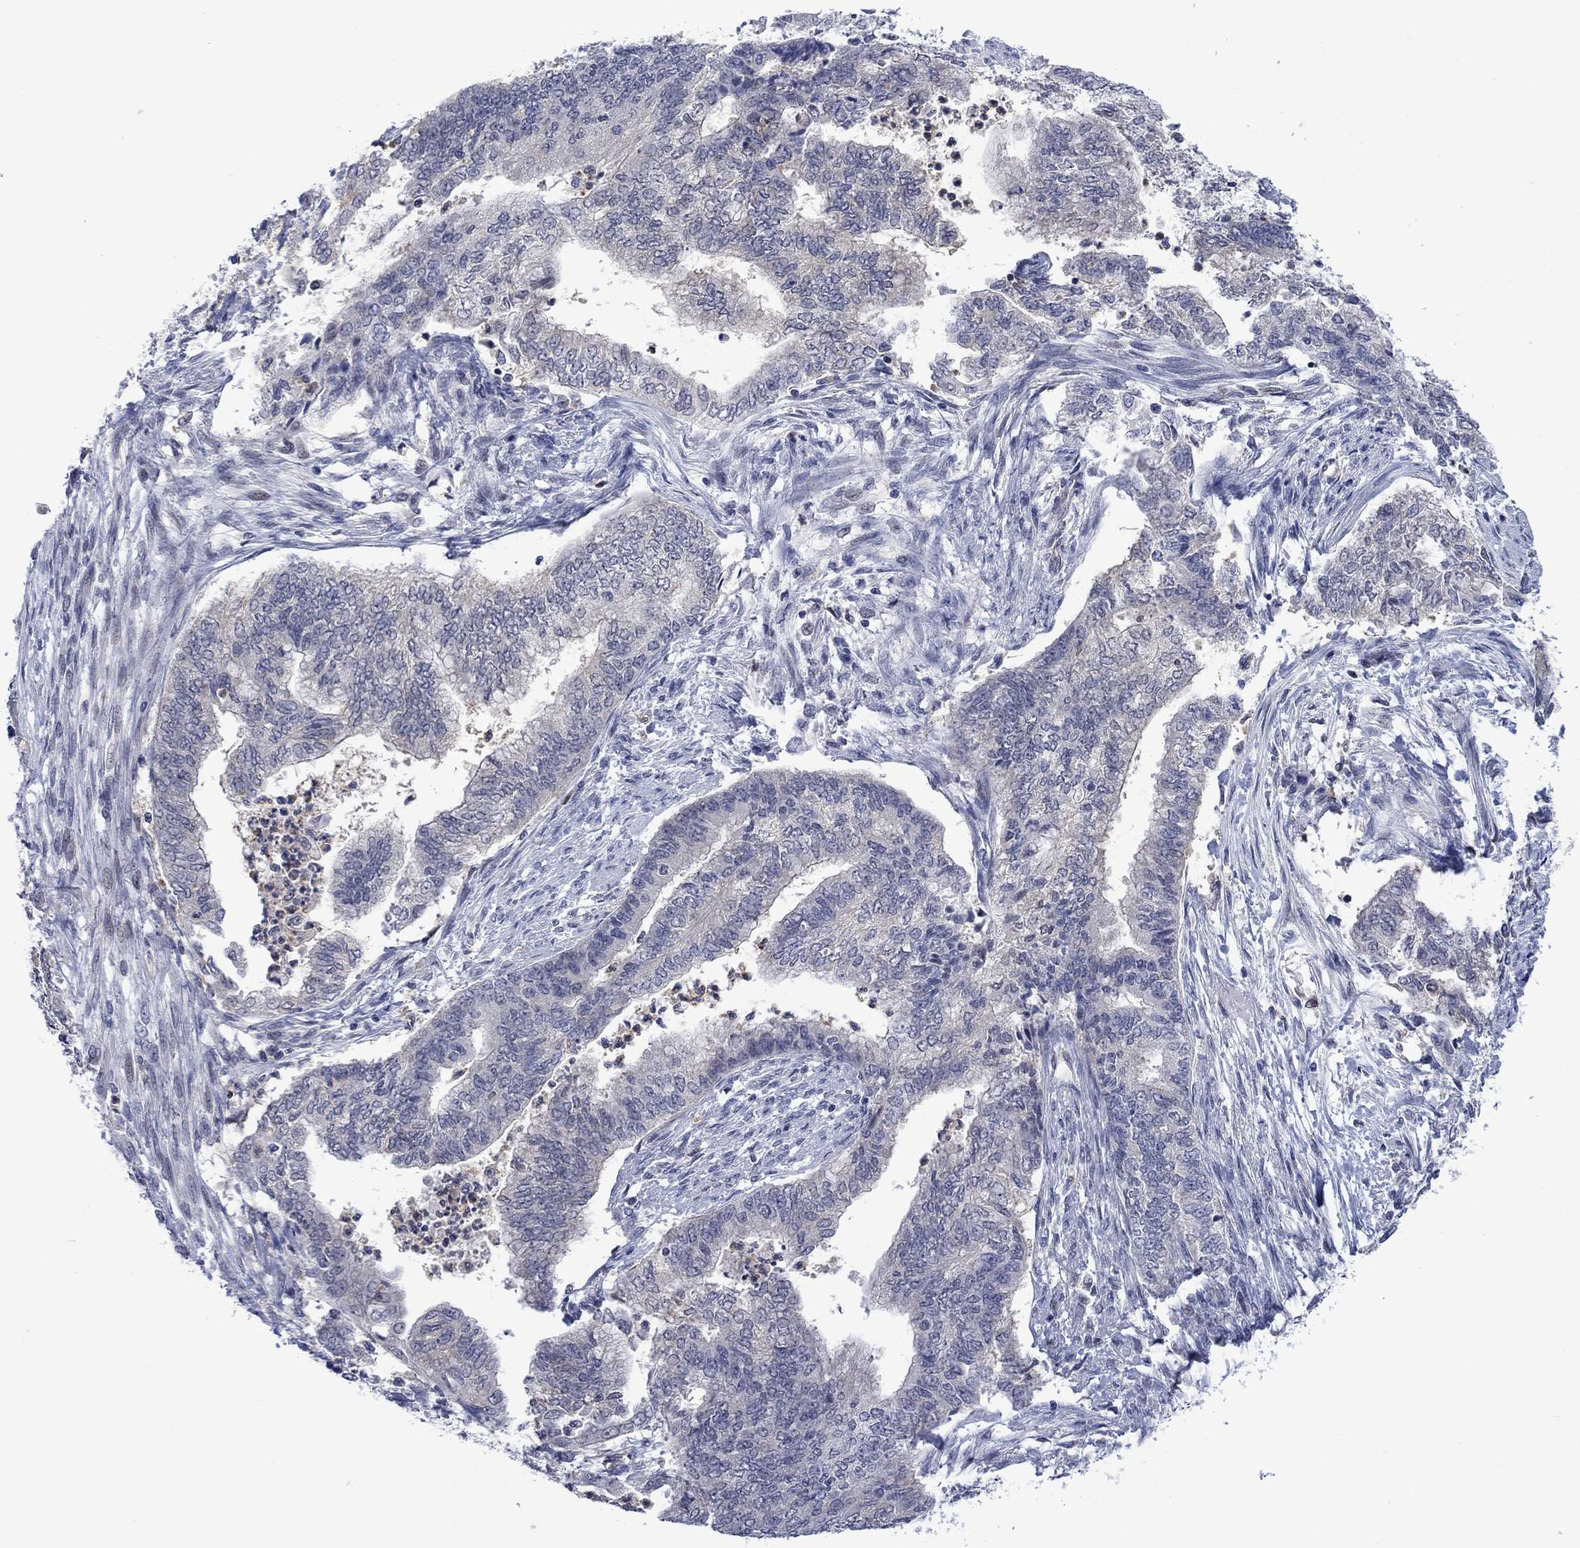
{"staining": {"intensity": "negative", "quantity": "none", "location": "none"}, "tissue": "endometrial cancer", "cell_type": "Tumor cells", "image_type": "cancer", "snomed": [{"axis": "morphology", "description": "Adenocarcinoma, NOS"}, {"axis": "topography", "description": "Endometrium"}], "caption": "High magnification brightfield microscopy of endometrial cancer stained with DAB (3,3'-diaminobenzidine) (brown) and counterstained with hematoxylin (blue): tumor cells show no significant expression. (Brightfield microscopy of DAB (3,3'-diaminobenzidine) IHC at high magnification).", "gene": "AGL", "patient": {"sex": "female", "age": 65}}